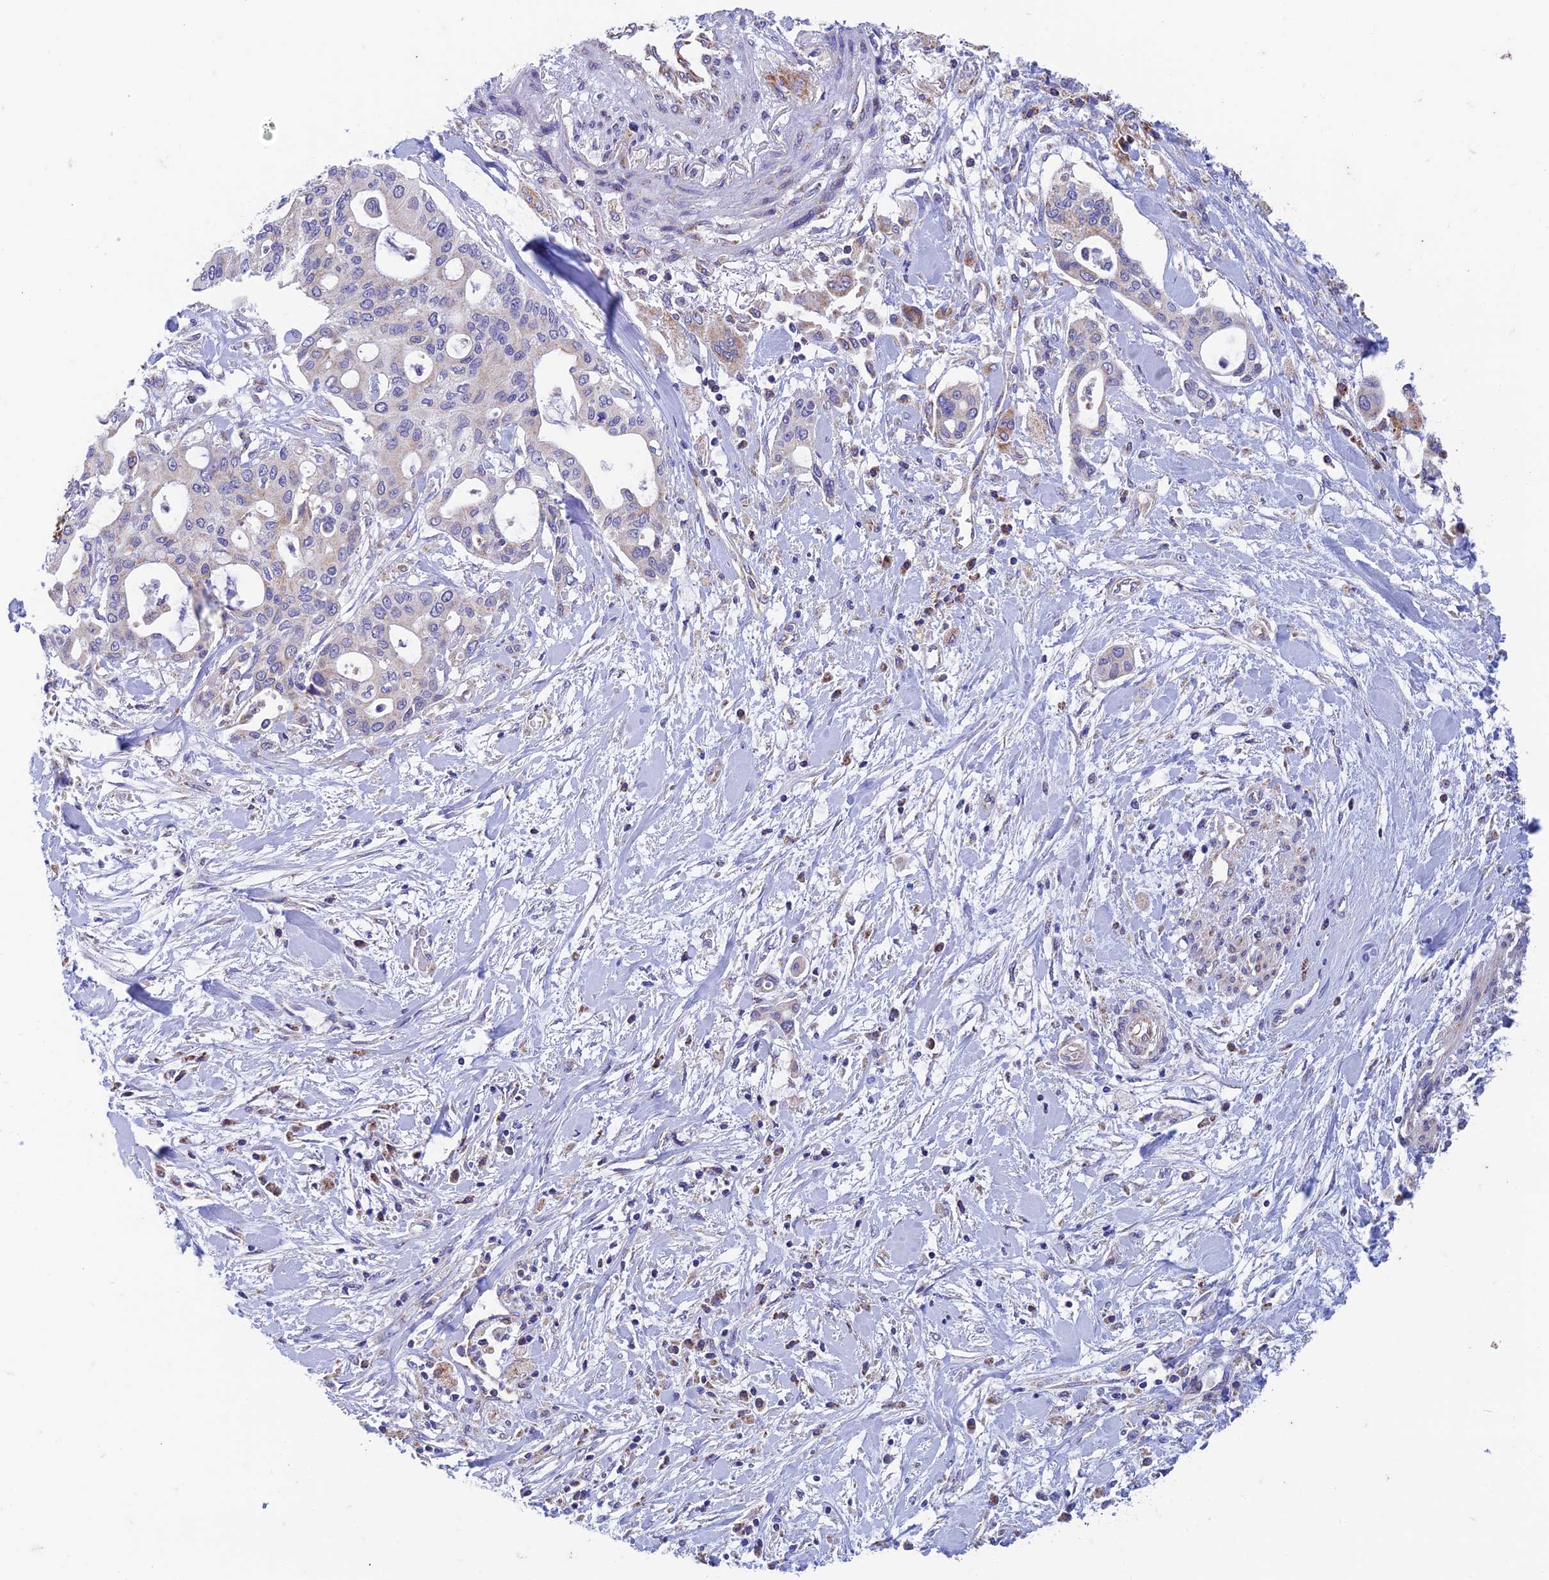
{"staining": {"intensity": "weak", "quantity": "<25%", "location": "cytoplasmic/membranous"}, "tissue": "pancreatic cancer", "cell_type": "Tumor cells", "image_type": "cancer", "snomed": [{"axis": "morphology", "description": "Adenocarcinoma, NOS"}, {"axis": "topography", "description": "Pancreas"}], "caption": "Immunohistochemical staining of human pancreatic cancer shows no significant positivity in tumor cells.", "gene": "ZNF181", "patient": {"sex": "male", "age": 46}}